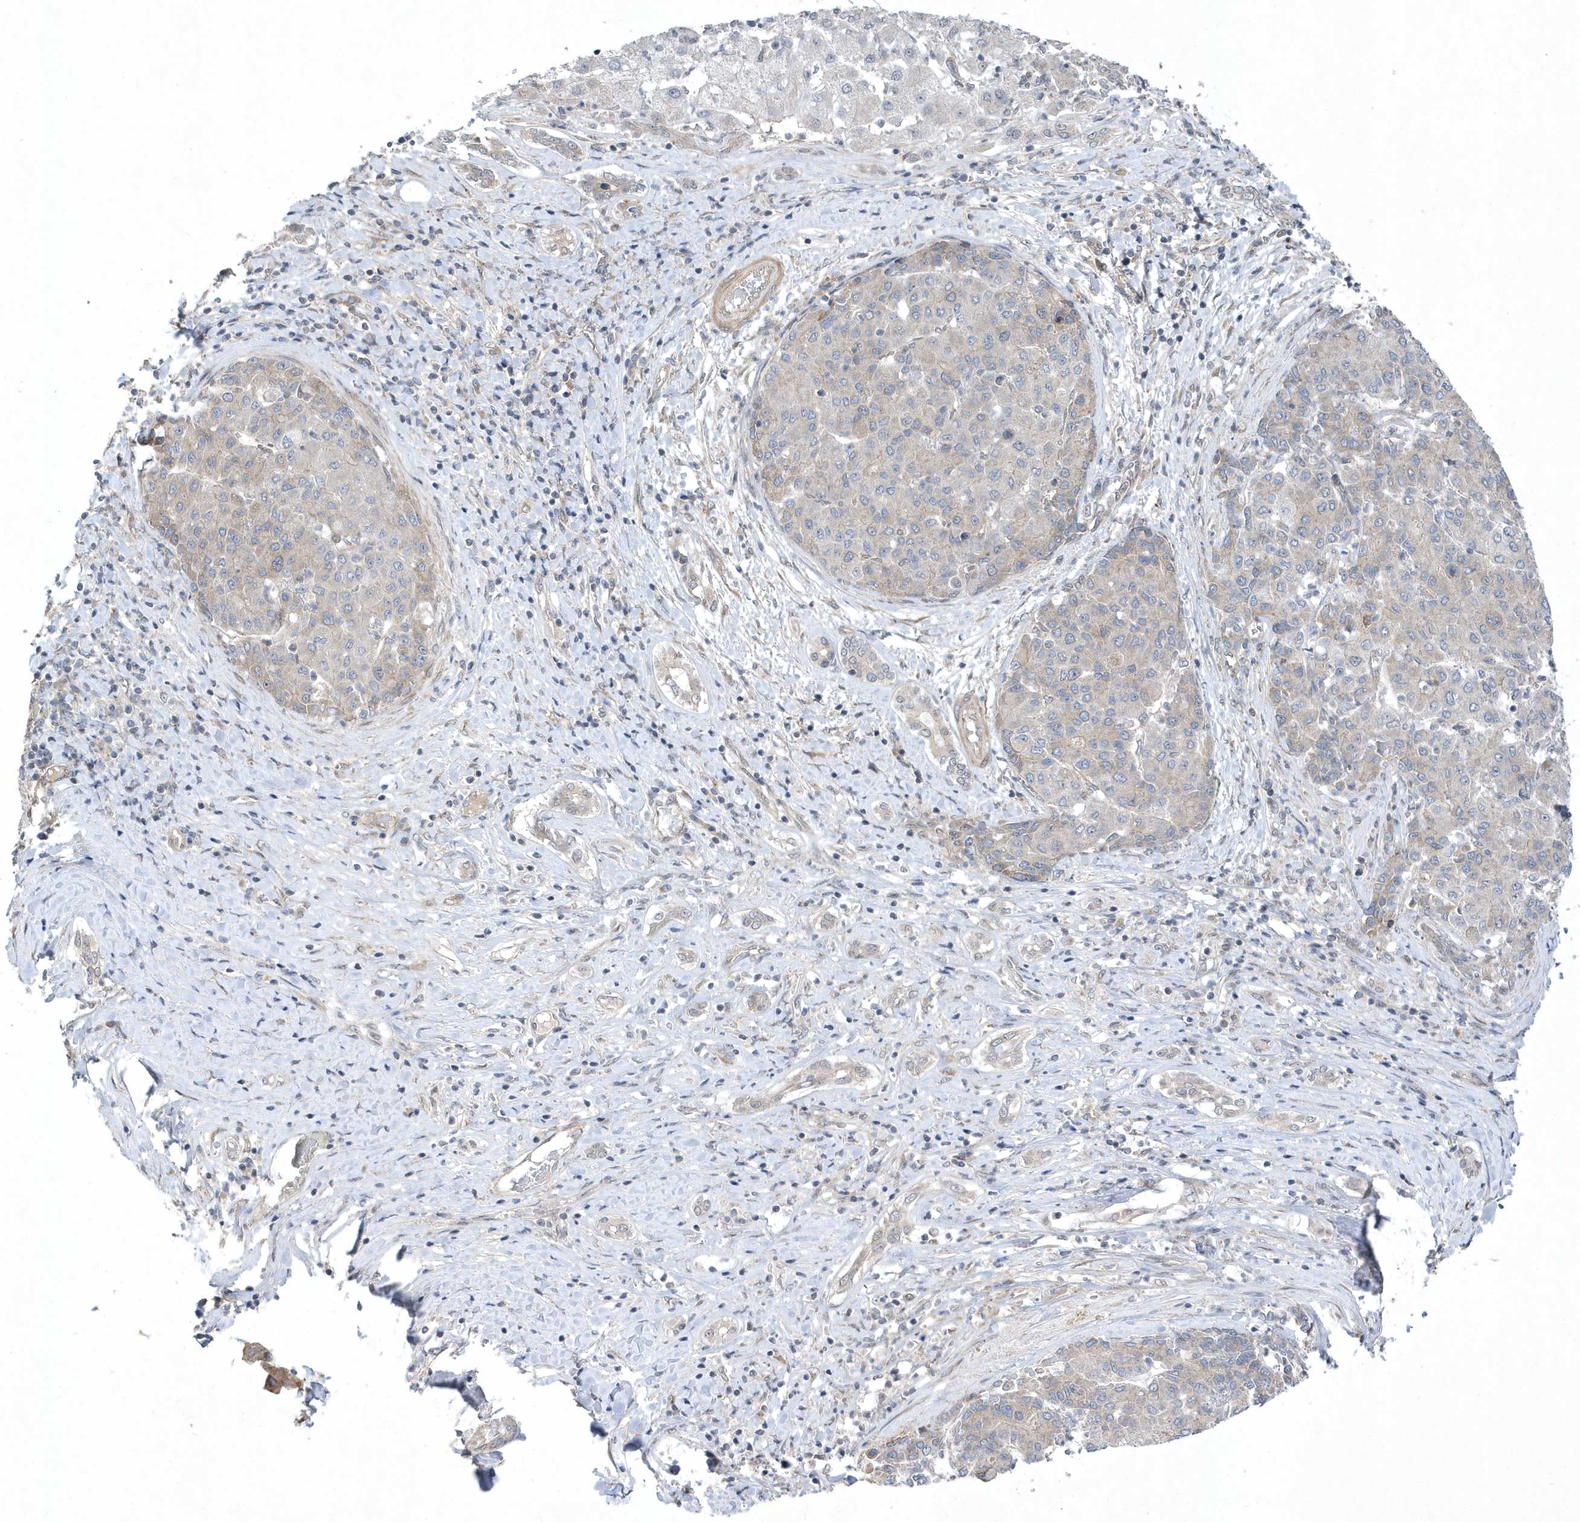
{"staining": {"intensity": "negative", "quantity": "none", "location": "none"}, "tissue": "liver cancer", "cell_type": "Tumor cells", "image_type": "cancer", "snomed": [{"axis": "morphology", "description": "Carcinoma, Hepatocellular, NOS"}, {"axis": "topography", "description": "Liver"}], "caption": "A high-resolution micrograph shows immunohistochemistry (IHC) staining of liver hepatocellular carcinoma, which shows no significant expression in tumor cells.", "gene": "MXI1", "patient": {"sex": "male", "age": 65}}